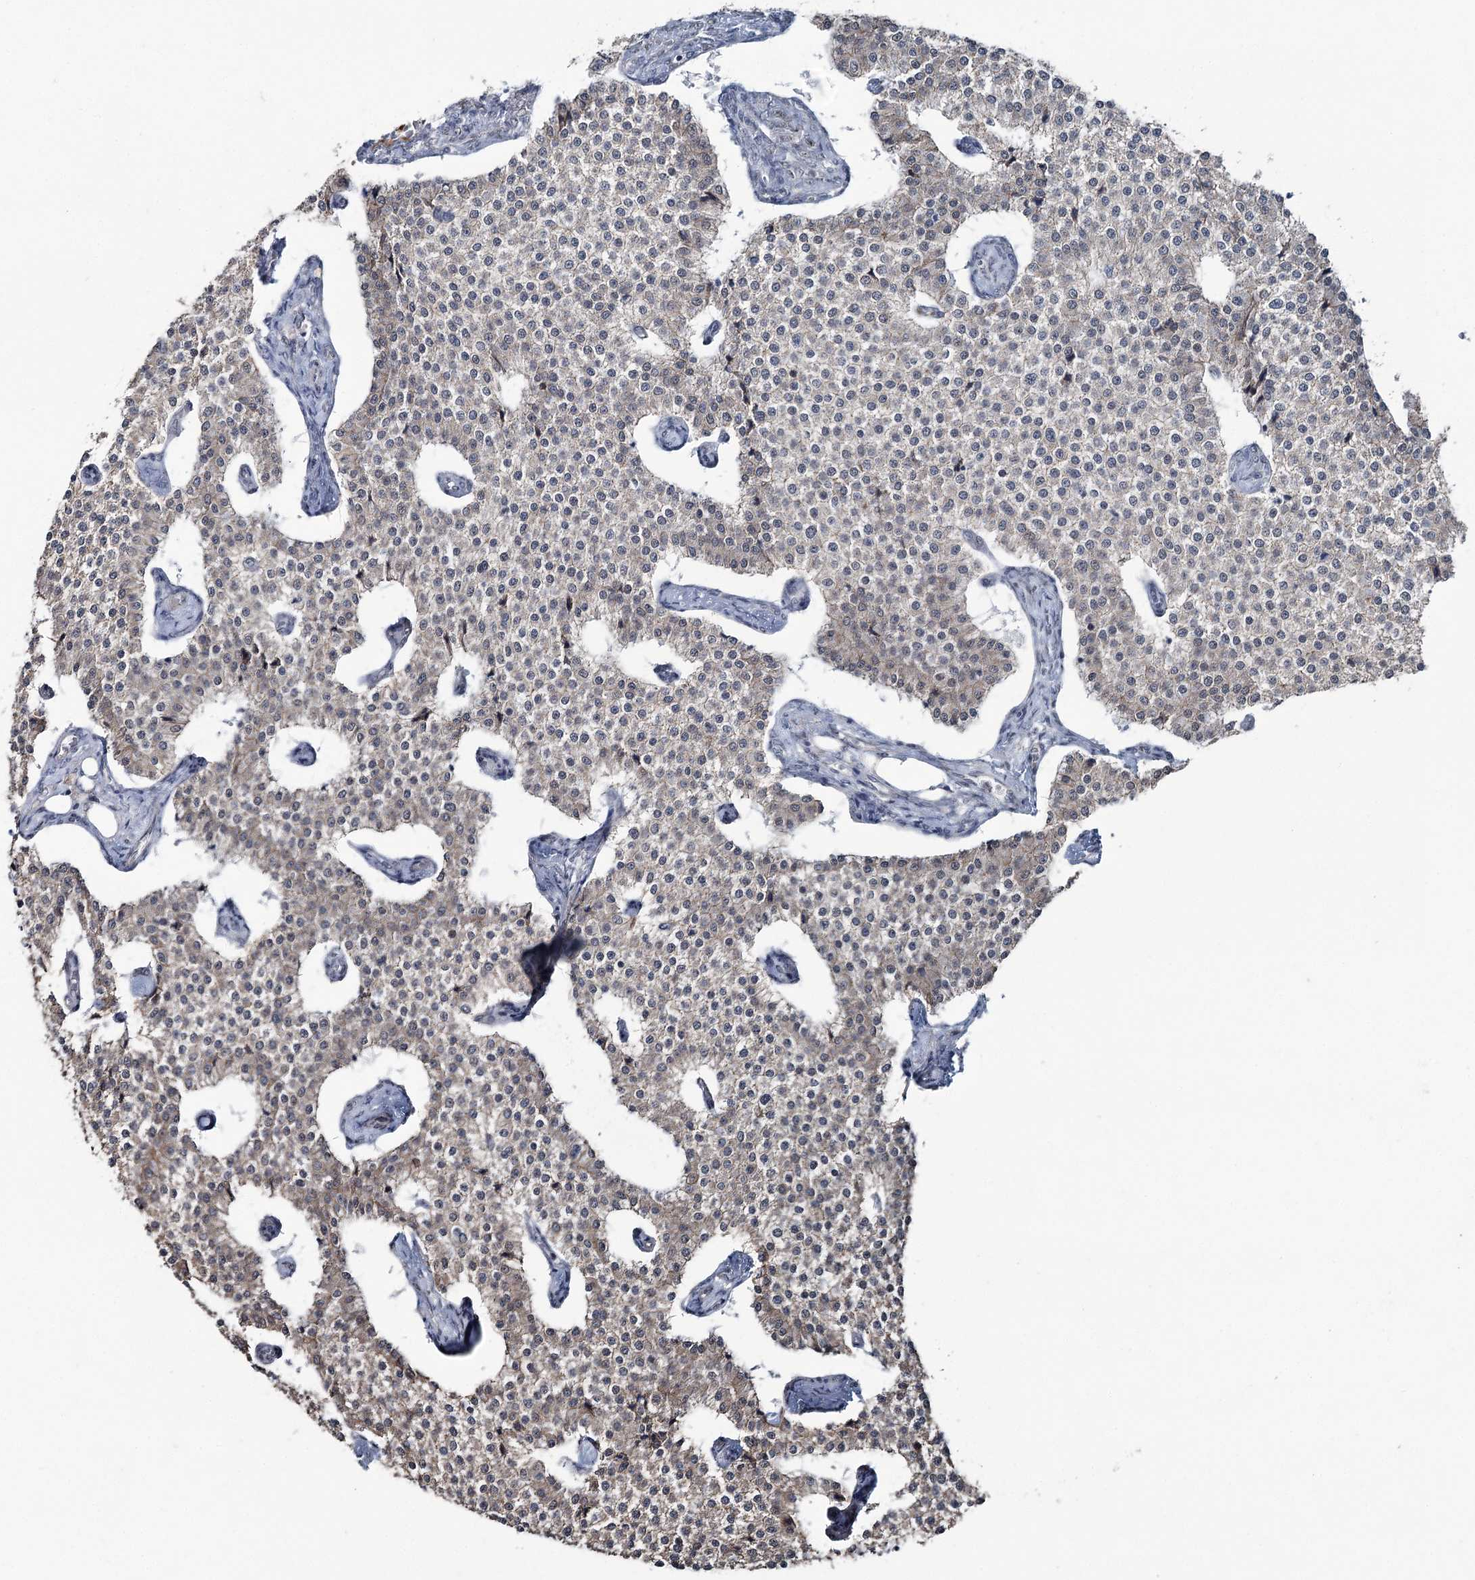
{"staining": {"intensity": "moderate", "quantity": "<25%", "location": "cytoplasmic/membranous"}, "tissue": "carcinoid", "cell_type": "Tumor cells", "image_type": "cancer", "snomed": [{"axis": "morphology", "description": "Carcinoid, malignant, NOS"}, {"axis": "topography", "description": "Colon"}], "caption": "Protein expression analysis of human malignant carcinoid reveals moderate cytoplasmic/membranous staining in about <25% of tumor cells.", "gene": "FAM120B", "patient": {"sex": "female", "age": 52}}